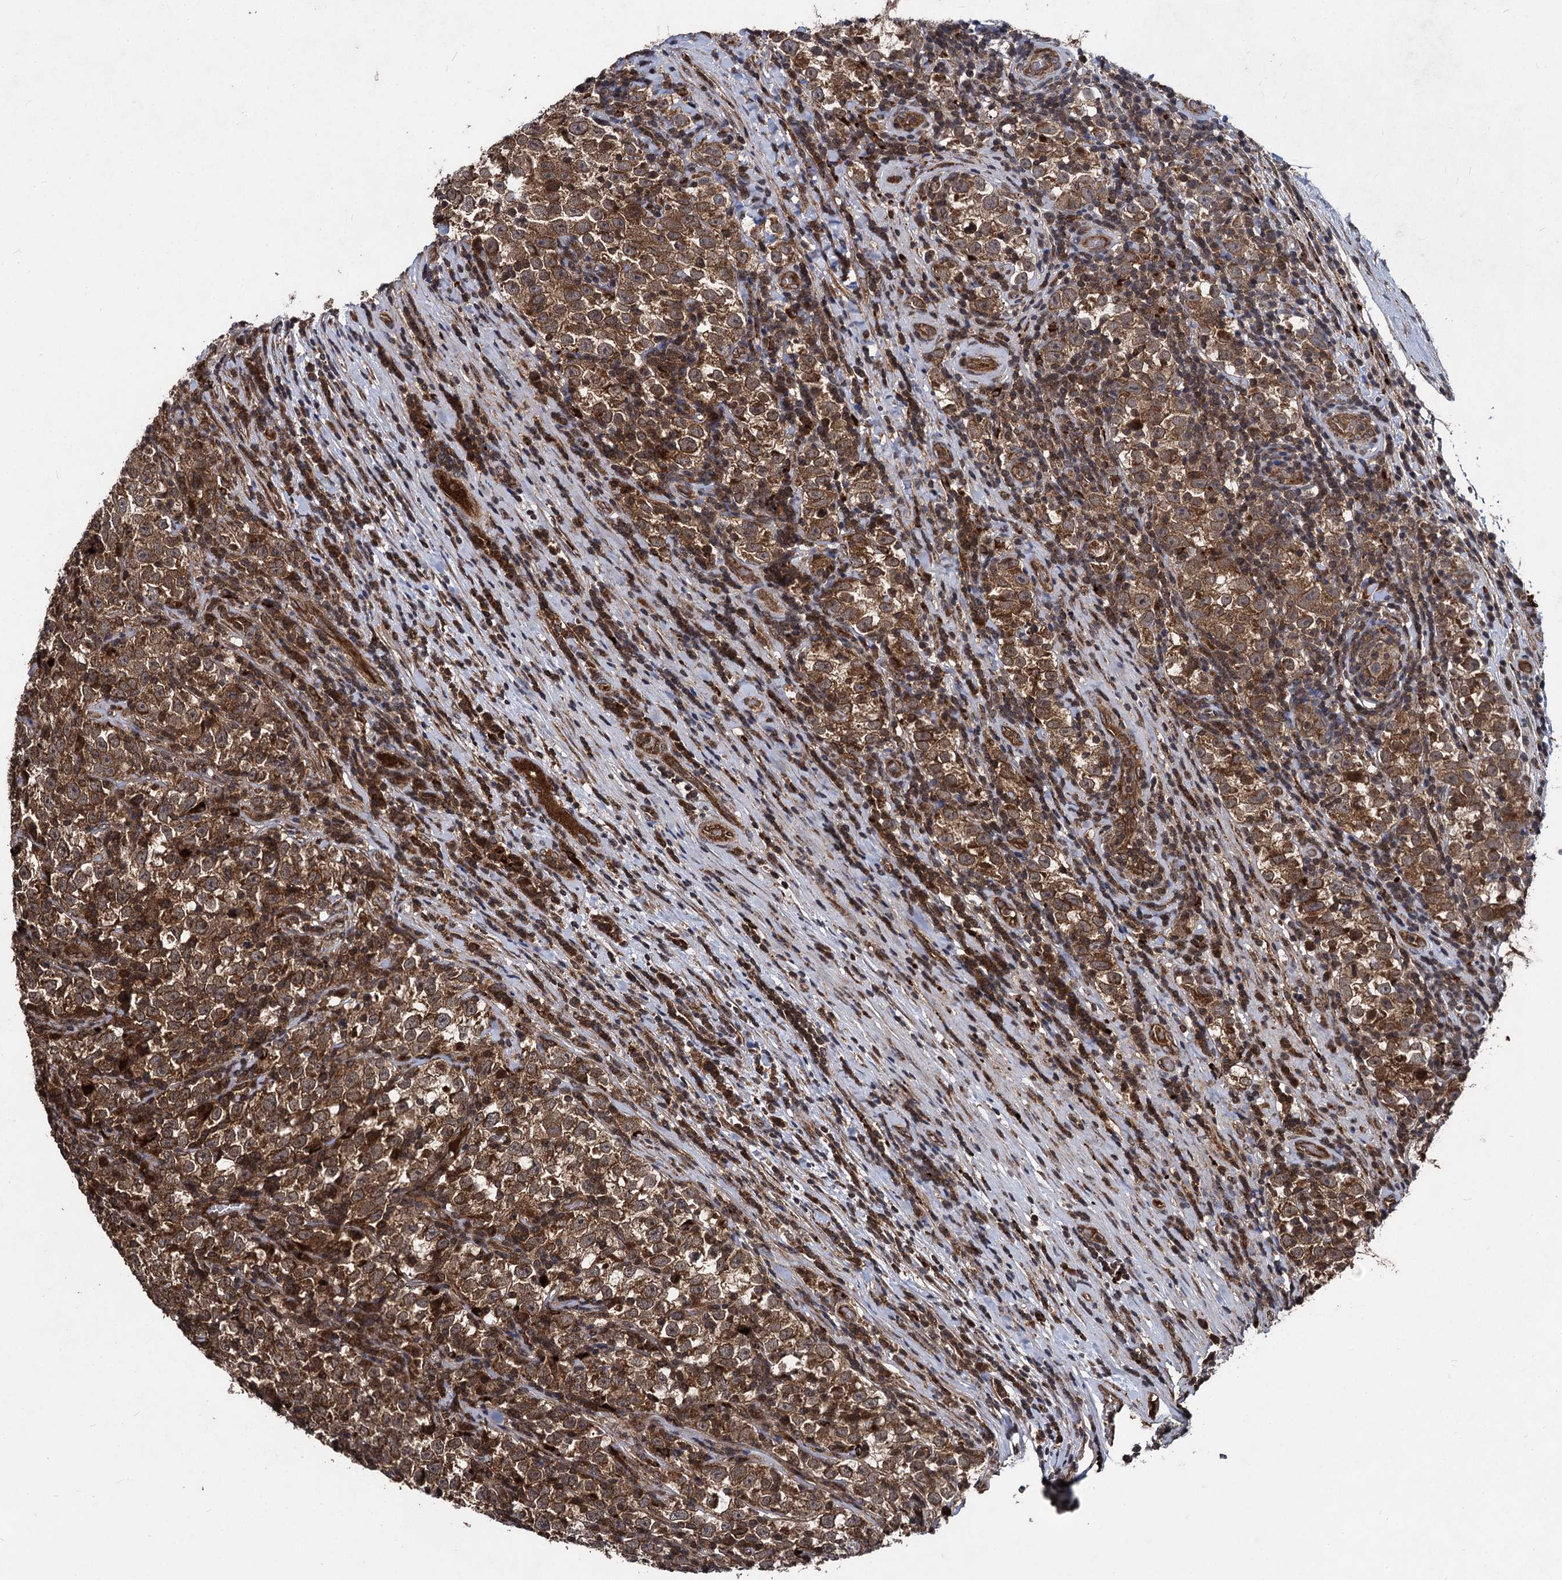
{"staining": {"intensity": "strong", "quantity": ">75%", "location": "cytoplasmic/membranous"}, "tissue": "testis cancer", "cell_type": "Tumor cells", "image_type": "cancer", "snomed": [{"axis": "morphology", "description": "Normal tissue, NOS"}, {"axis": "morphology", "description": "Seminoma, NOS"}, {"axis": "topography", "description": "Testis"}], "caption": "A micrograph of human testis cancer (seminoma) stained for a protein displays strong cytoplasmic/membranous brown staining in tumor cells.", "gene": "BCL2L2", "patient": {"sex": "male", "age": 43}}